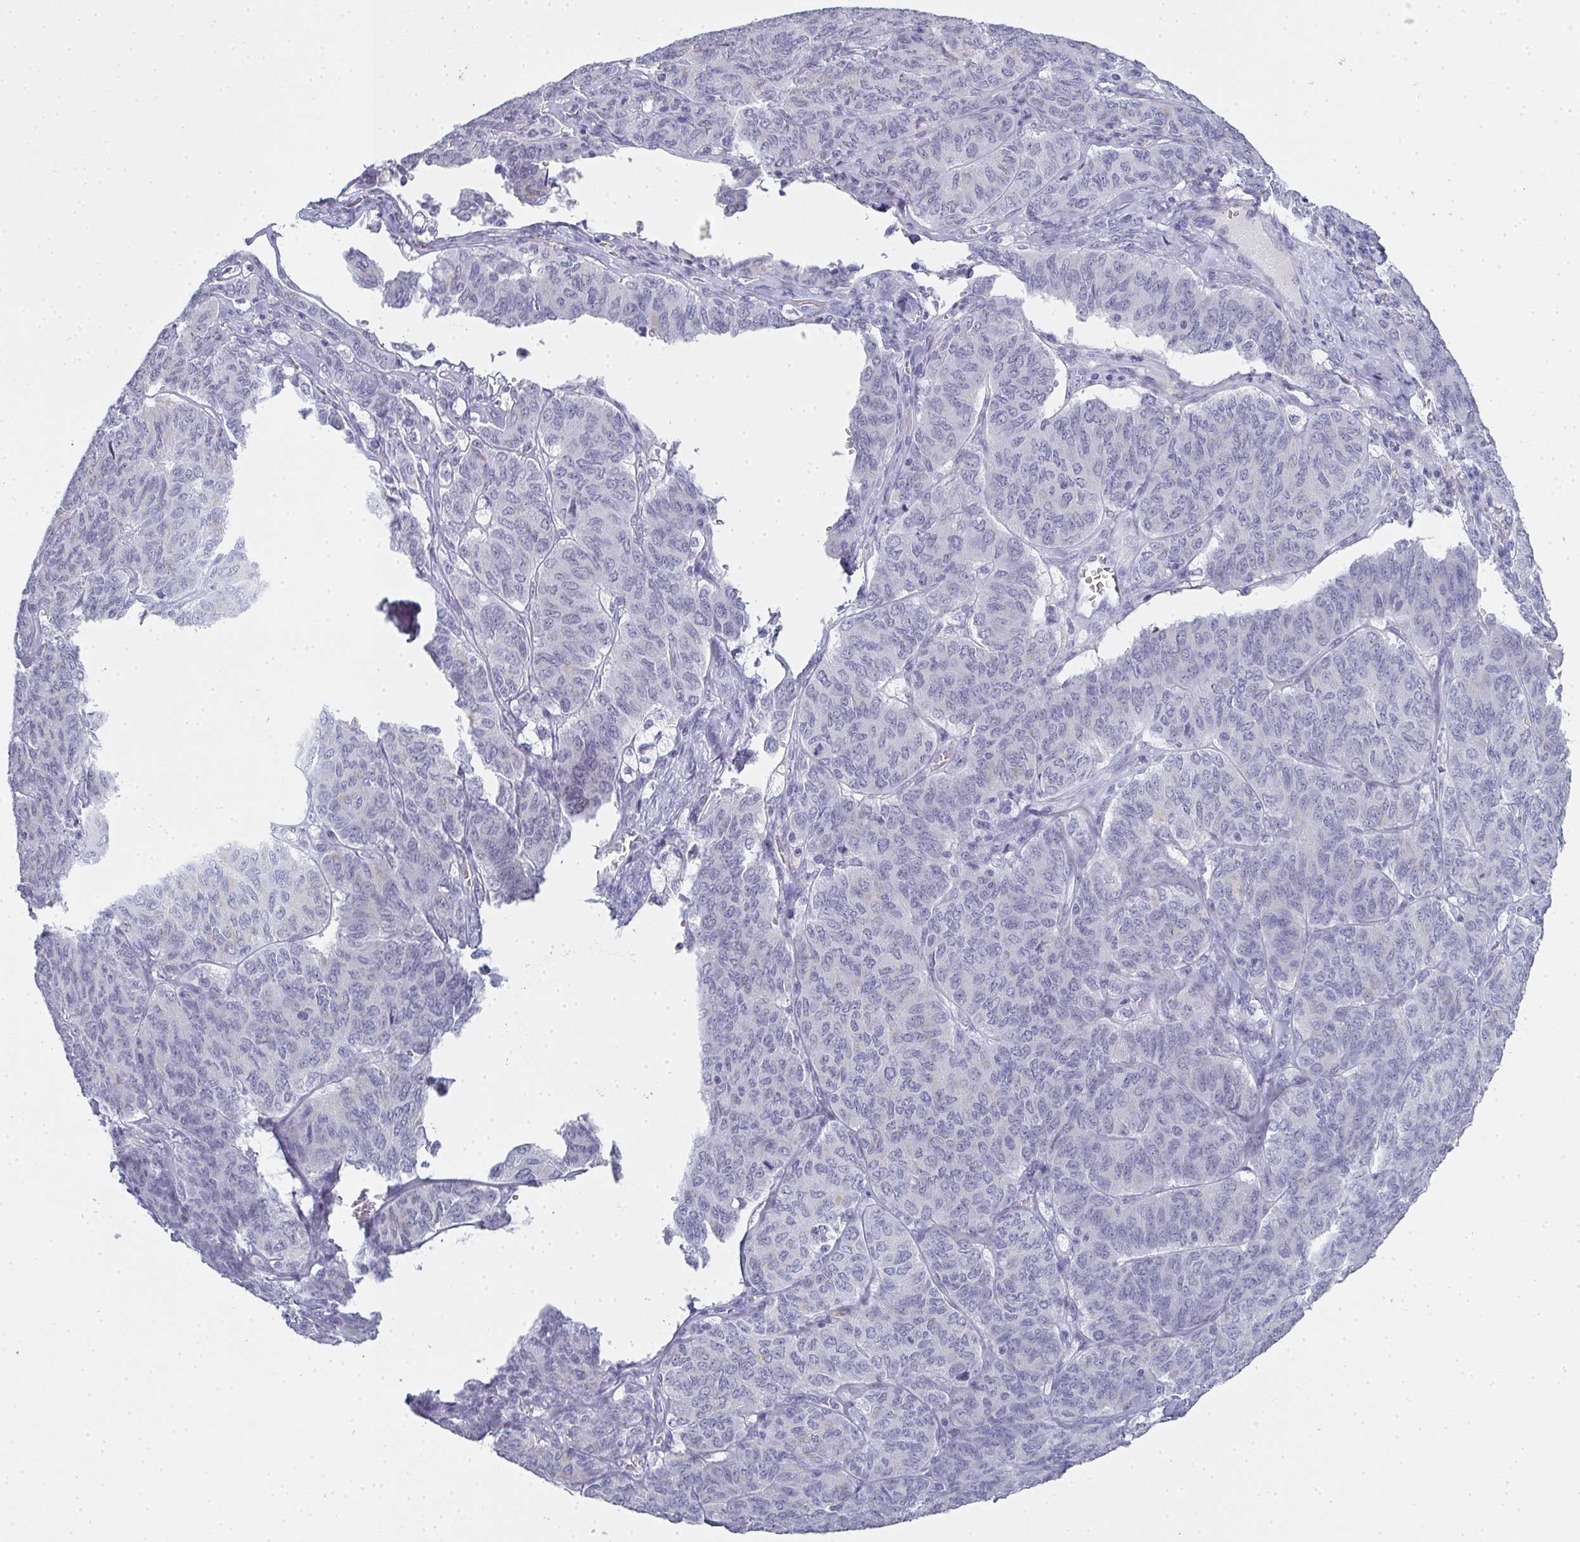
{"staining": {"intensity": "negative", "quantity": "none", "location": "none"}, "tissue": "ovarian cancer", "cell_type": "Tumor cells", "image_type": "cancer", "snomed": [{"axis": "morphology", "description": "Carcinoma, endometroid"}, {"axis": "topography", "description": "Ovary"}], "caption": "Photomicrograph shows no significant protein positivity in tumor cells of endometroid carcinoma (ovarian).", "gene": "SLC36A2", "patient": {"sex": "female", "age": 80}}